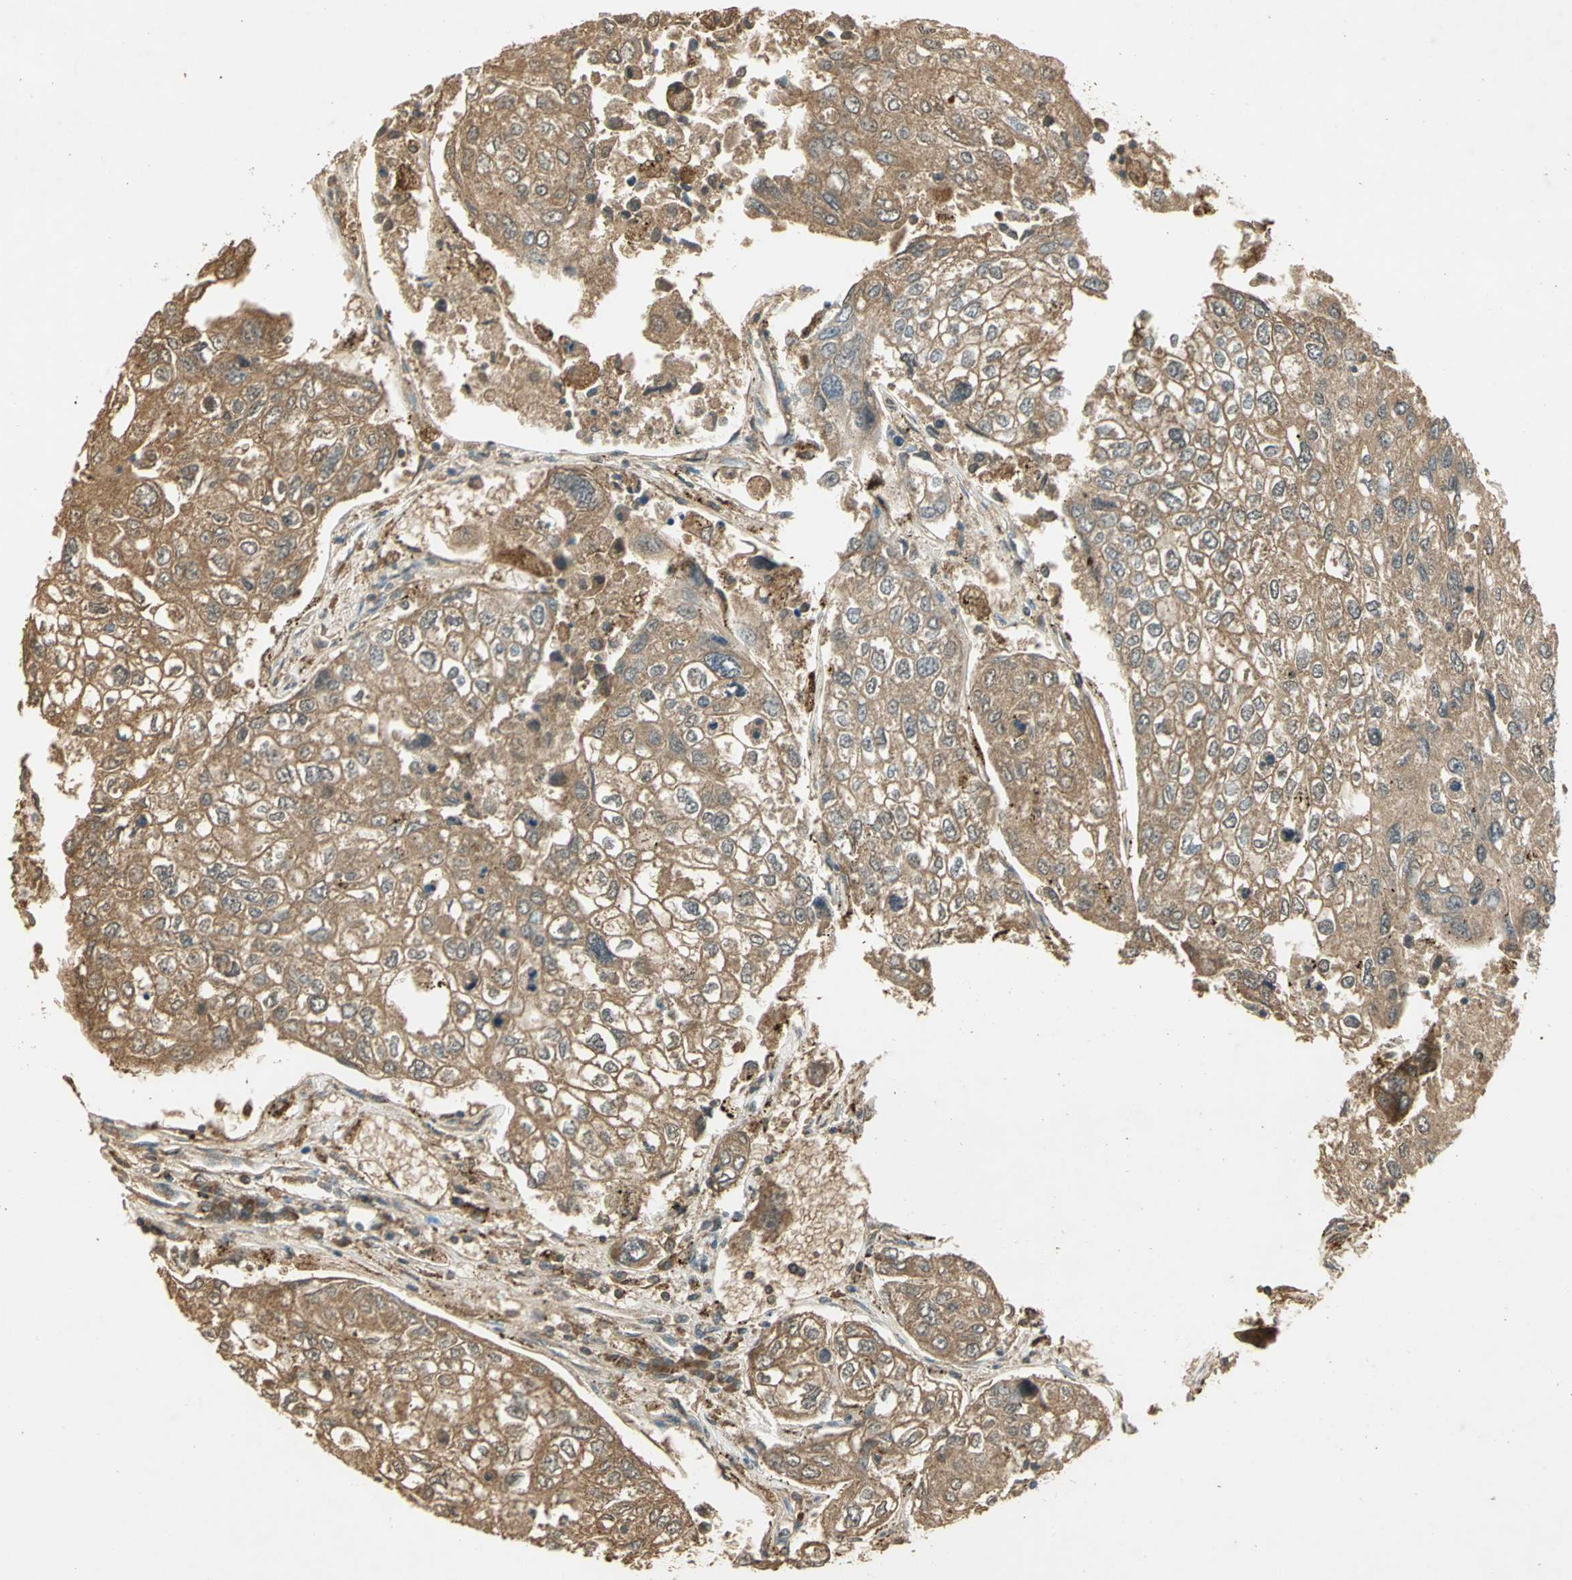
{"staining": {"intensity": "moderate", "quantity": ">75%", "location": "cytoplasmic/membranous"}, "tissue": "urothelial cancer", "cell_type": "Tumor cells", "image_type": "cancer", "snomed": [{"axis": "morphology", "description": "Urothelial carcinoma, High grade"}, {"axis": "topography", "description": "Lymph node"}, {"axis": "topography", "description": "Urinary bladder"}], "caption": "Immunohistochemistry (IHC) photomicrograph of urothelial carcinoma (high-grade) stained for a protein (brown), which reveals medium levels of moderate cytoplasmic/membranous positivity in about >75% of tumor cells.", "gene": "KEAP1", "patient": {"sex": "male", "age": 51}}